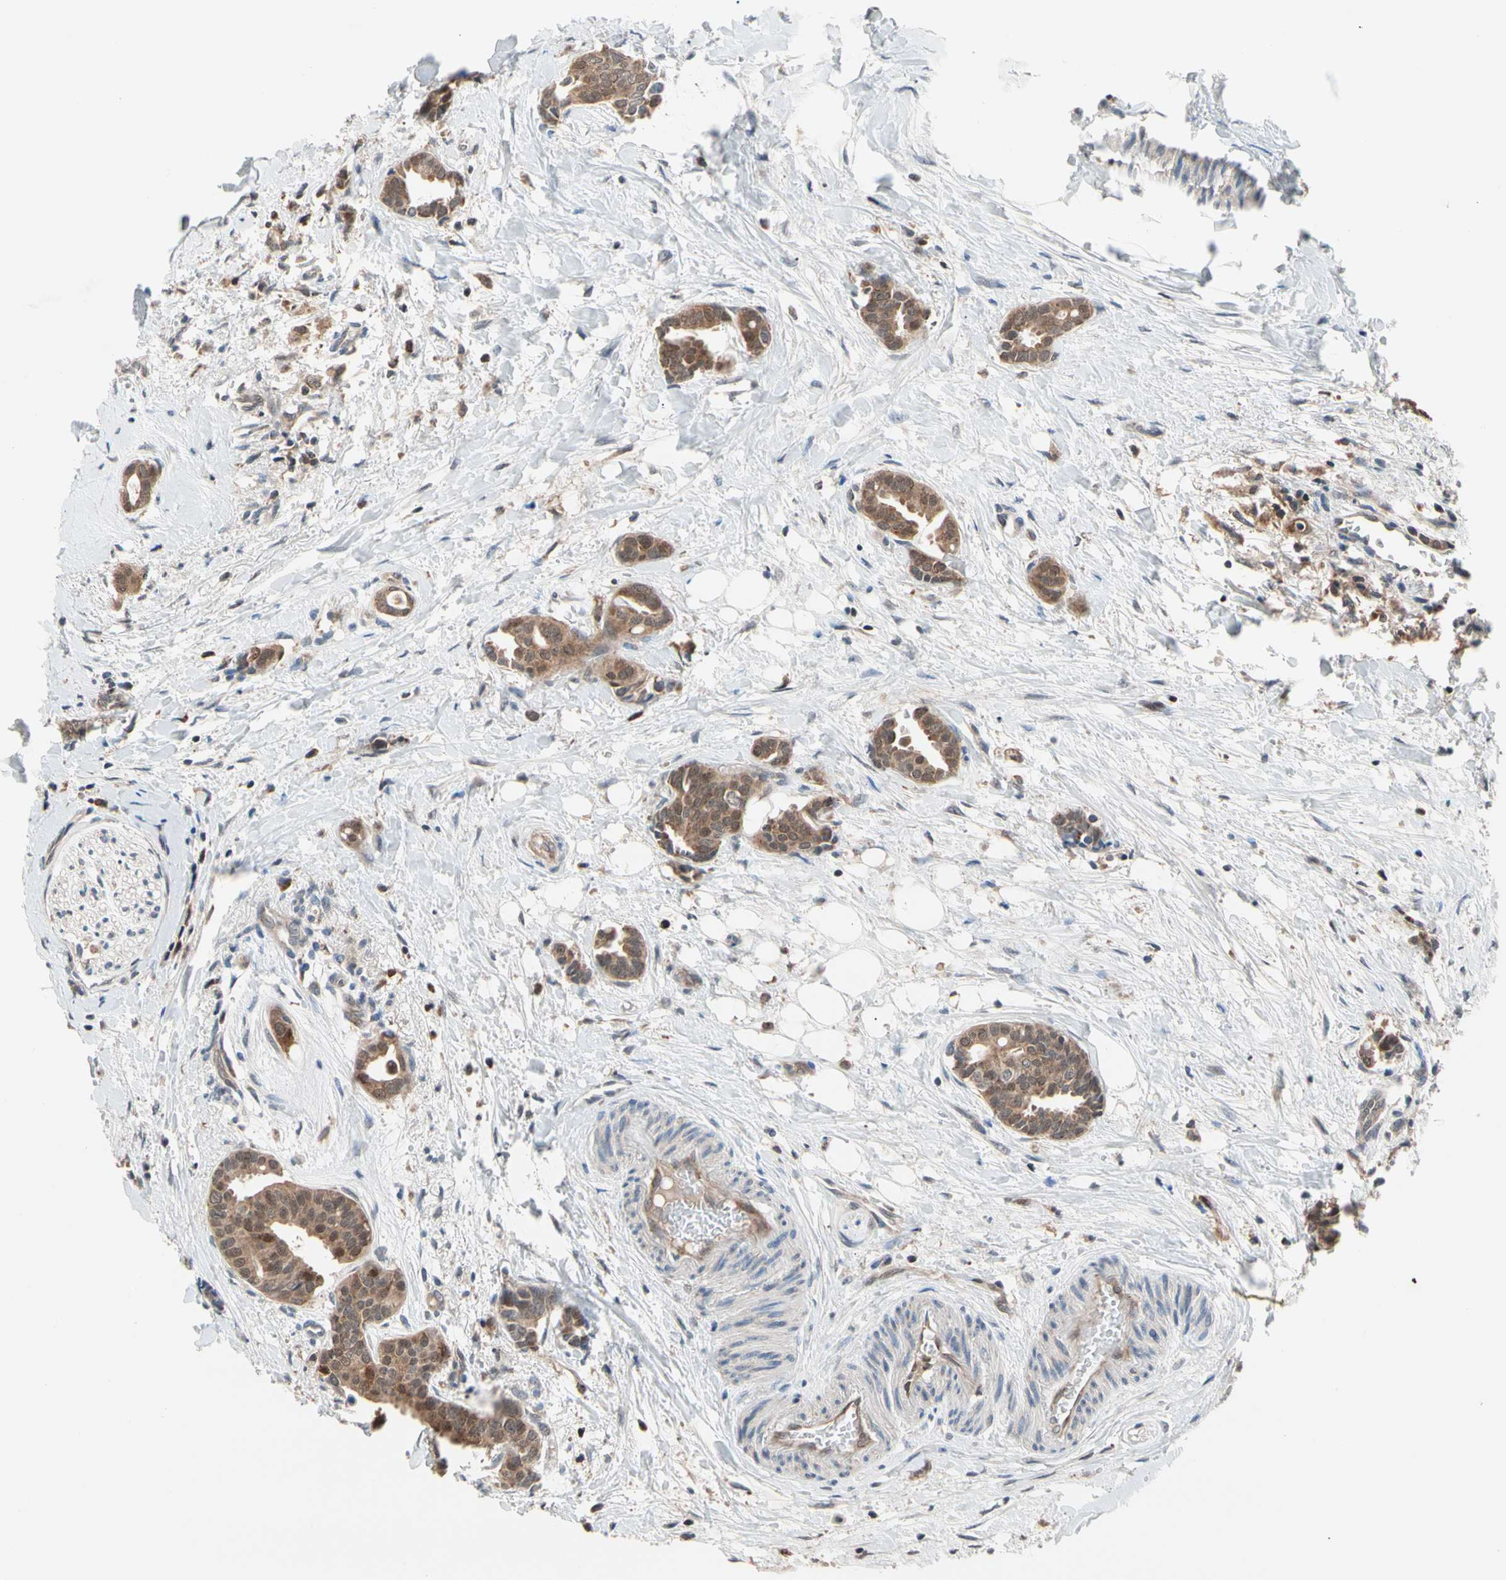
{"staining": {"intensity": "moderate", "quantity": ">75%", "location": "cytoplasmic/membranous,nuclear"}, "tissue": "head and neck cancer", "cell_type": "Tumor cells", "image_type": "cancer", "snomed": [{"axis": "morphology", "description": "Adenocarcinoma, NOS"}, {"axis": "topography", "description": "Salivary gland"}, {"axis": "topography", "description": "Head-Neck"}], "caption": "Protein staining displays moderate cytoplasmic/membranous and nuclear positivity in approximately >75% of tumor cells in head and neck cancer. The staining was performed using DAB to visualize the protein expression in brown, while the nuclei were stained in blue with hematoxylin (Magnification: 20x).", "gene": "MTHFS", "patient": {"sex": "female", "age": 59}}